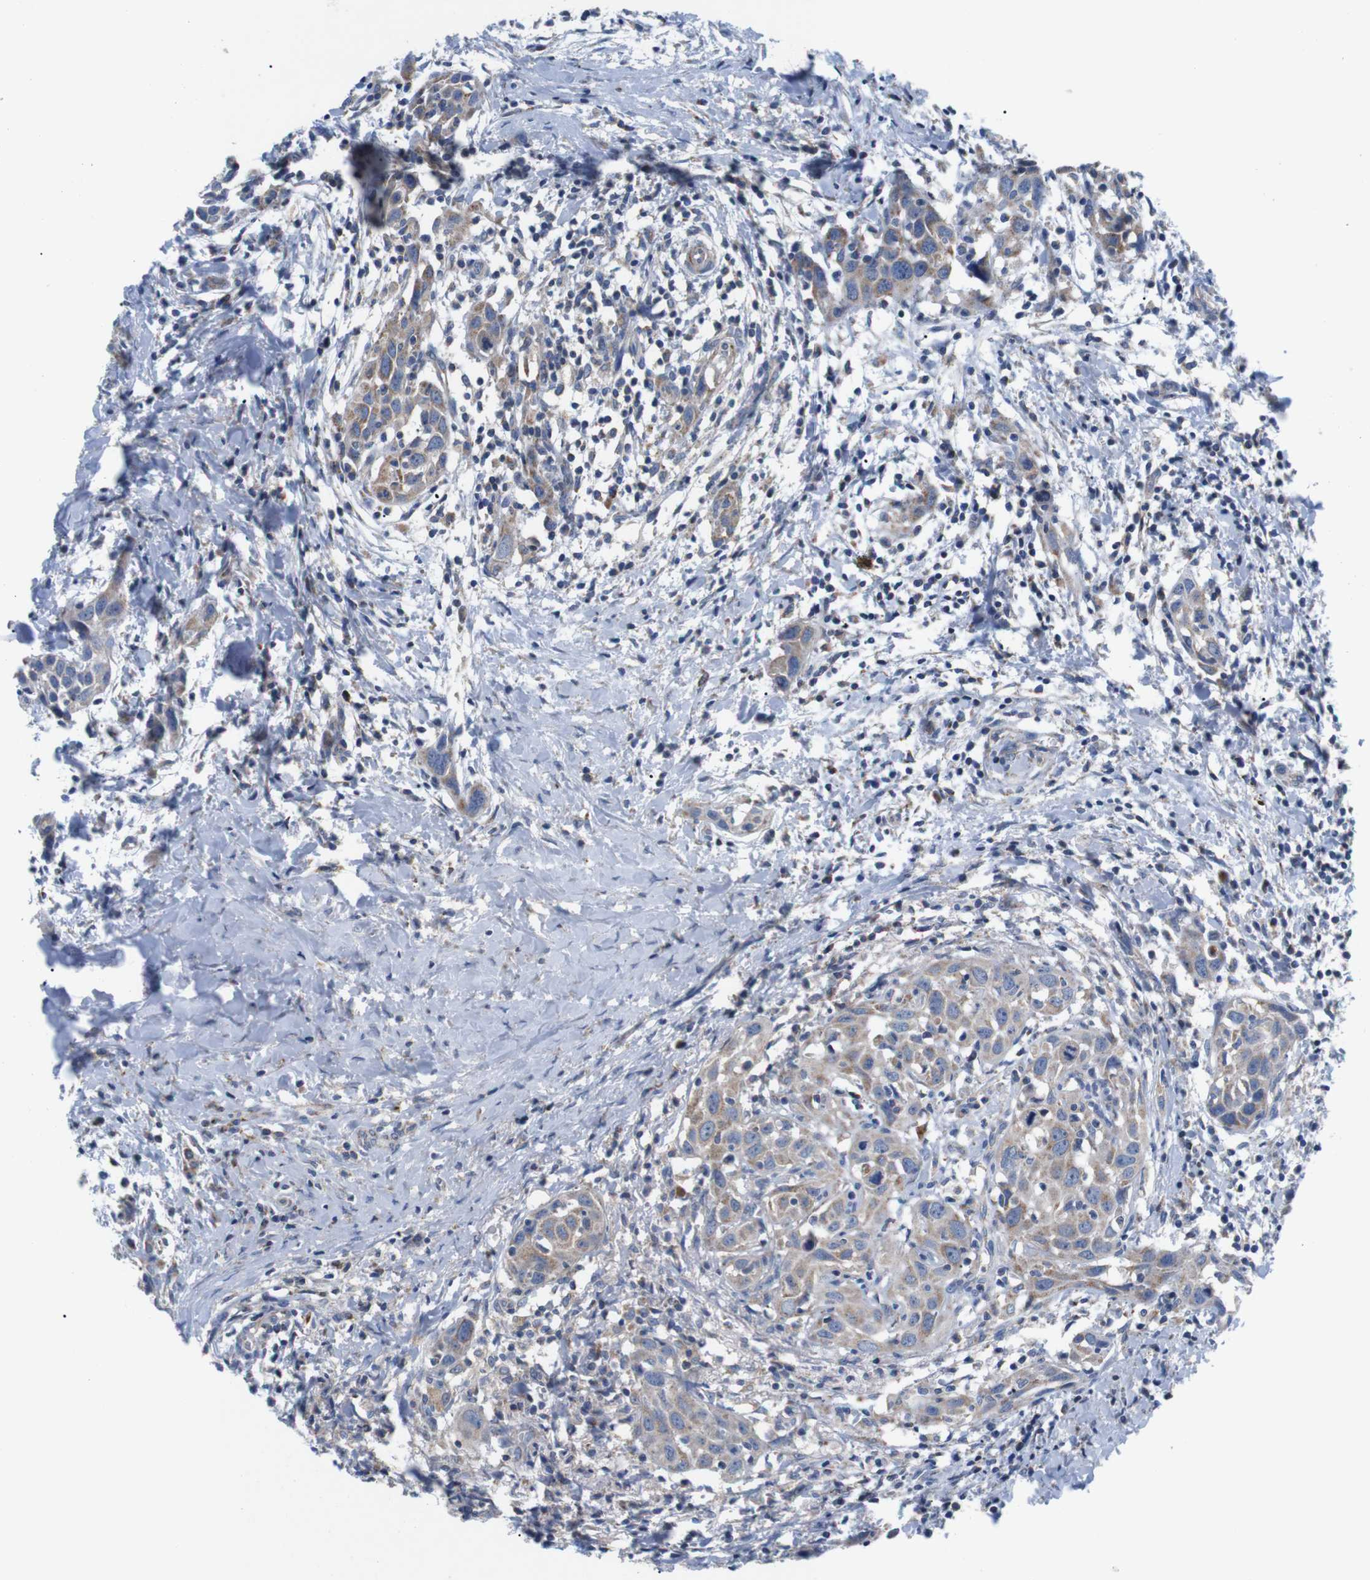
{"staining": {"intensity": "moderate", "quantity": "25%-75%", "location": "cytoplasmic/membranous"}, "tissue": "head and neck cancer", "cell_type": "Tumor cells", "image_type": "cancer", "snomed": [{"axis": "morphology", "description": "Squamous cell carcinoma, NOS"}, {"axis": "topography", "description": "Oral tissue"}, {"axis": "topography", "description": "Head-Neck"}], "caption": "The immunohistochemical stain highlights moderate cytoplasmic/membranous positivity in tumor cells of head and neck squamous cell carcinoma tissue.", "gene": "F2RL1", "patient": {"sex": "female", "age": 50}}